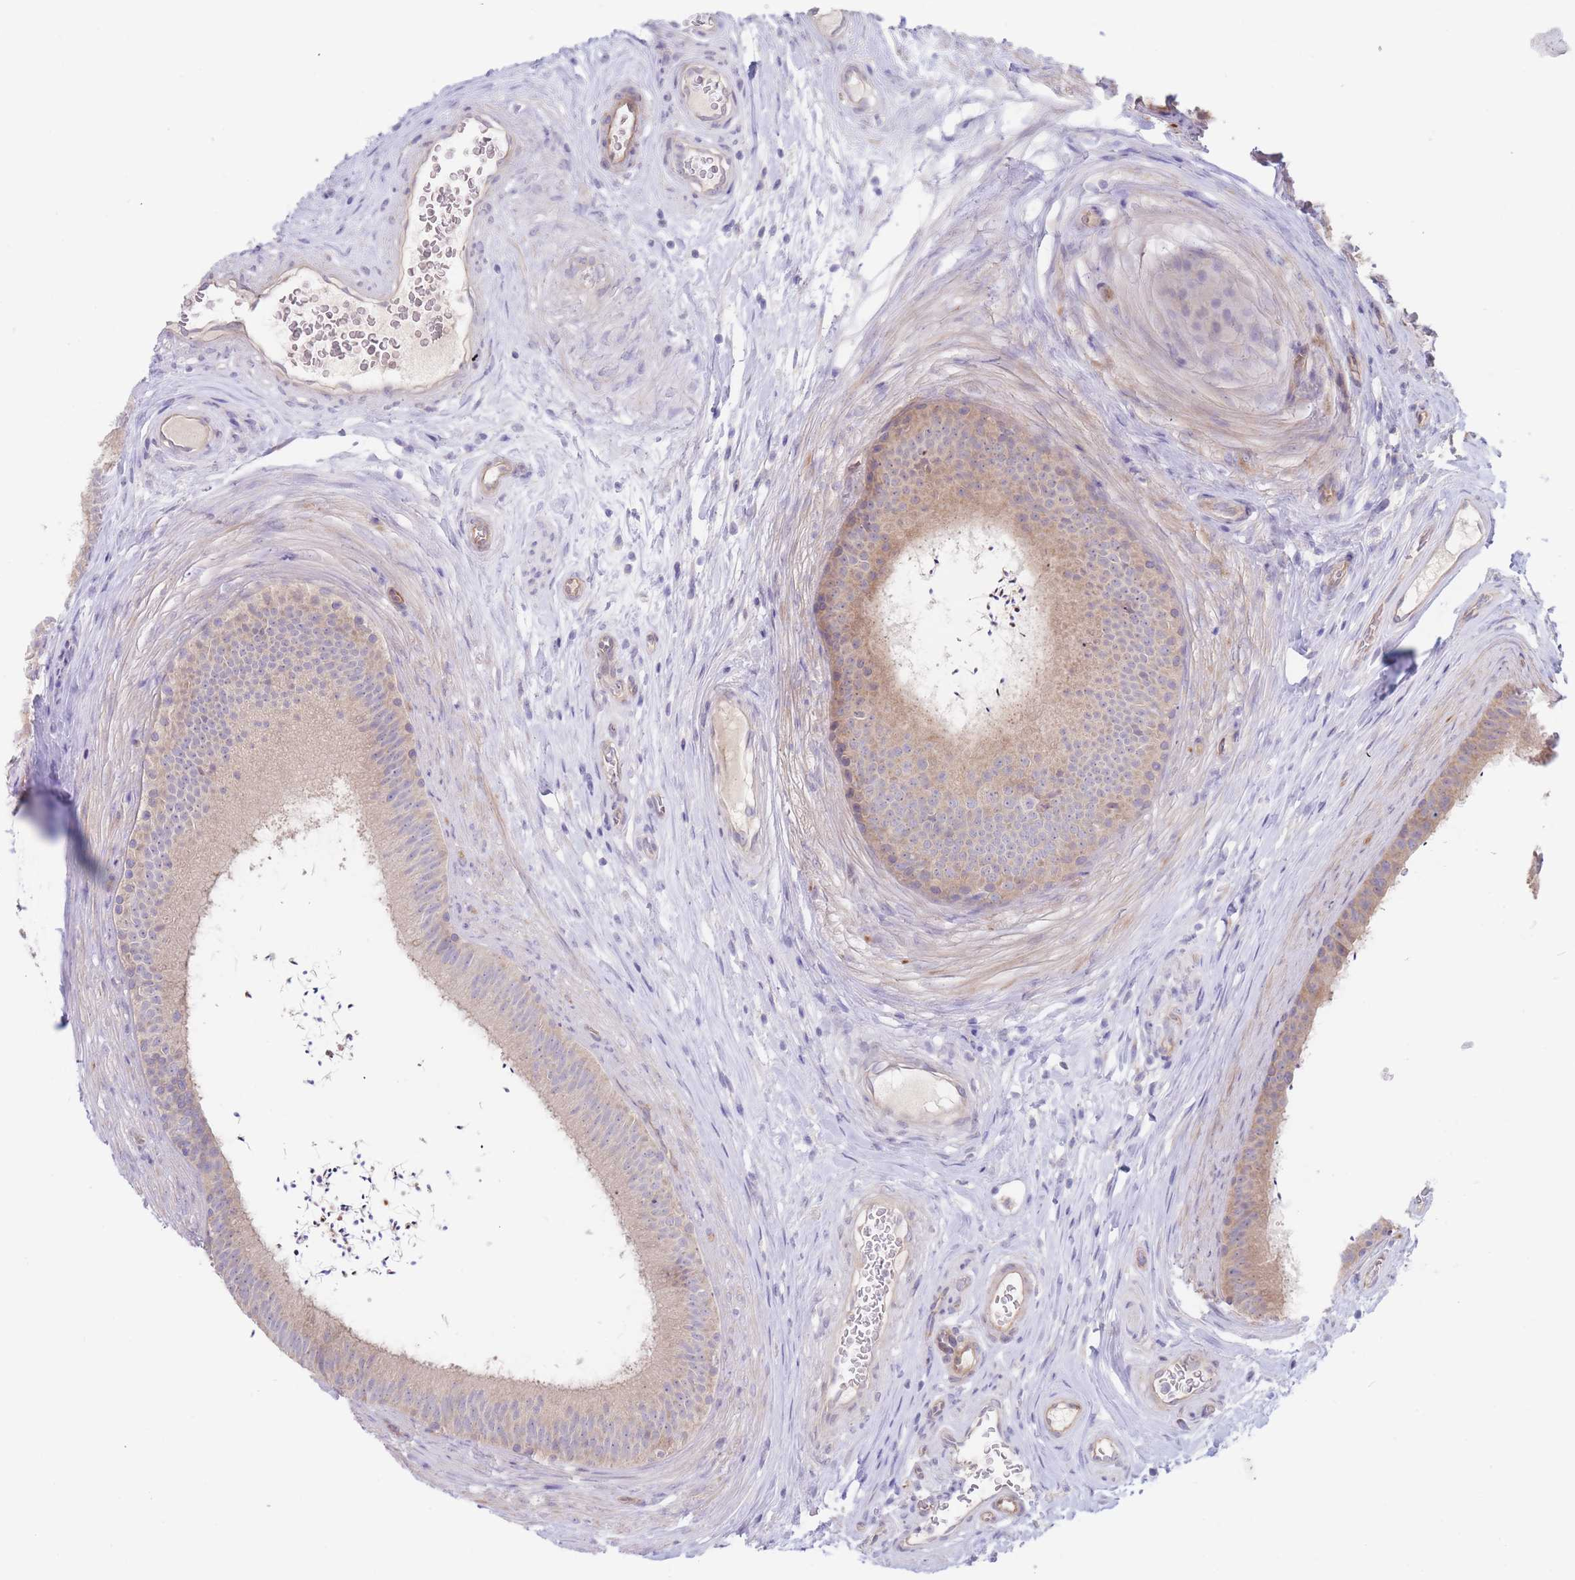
{"staining": {"intensity": "weak", "quantity": "25%-75%", "location": "cytoplasmic/membranous"}, "tissue": "epididymis", "cell_type": "Glandular cells", "image_type": "normal", "snomed": [{"axis": "morphology", "description": "Normal tissue, NOS"}, {"axis": "topography", "description": "Testis"}, {"axis": "topography", "description": "Epididymis"}], "caption": "DAB (3,3'-diaminobenzidine) immunohistochemical staining of unremarkable human epididymis demonstrates weak cytoplasmic/membranous protein staining in about 25%-75% of glandular cells. (Brightfield microscopy of DAB IHC at high magnification).", "gene": "ZNF281", "patient": {"sex": "male", "age": 41}}